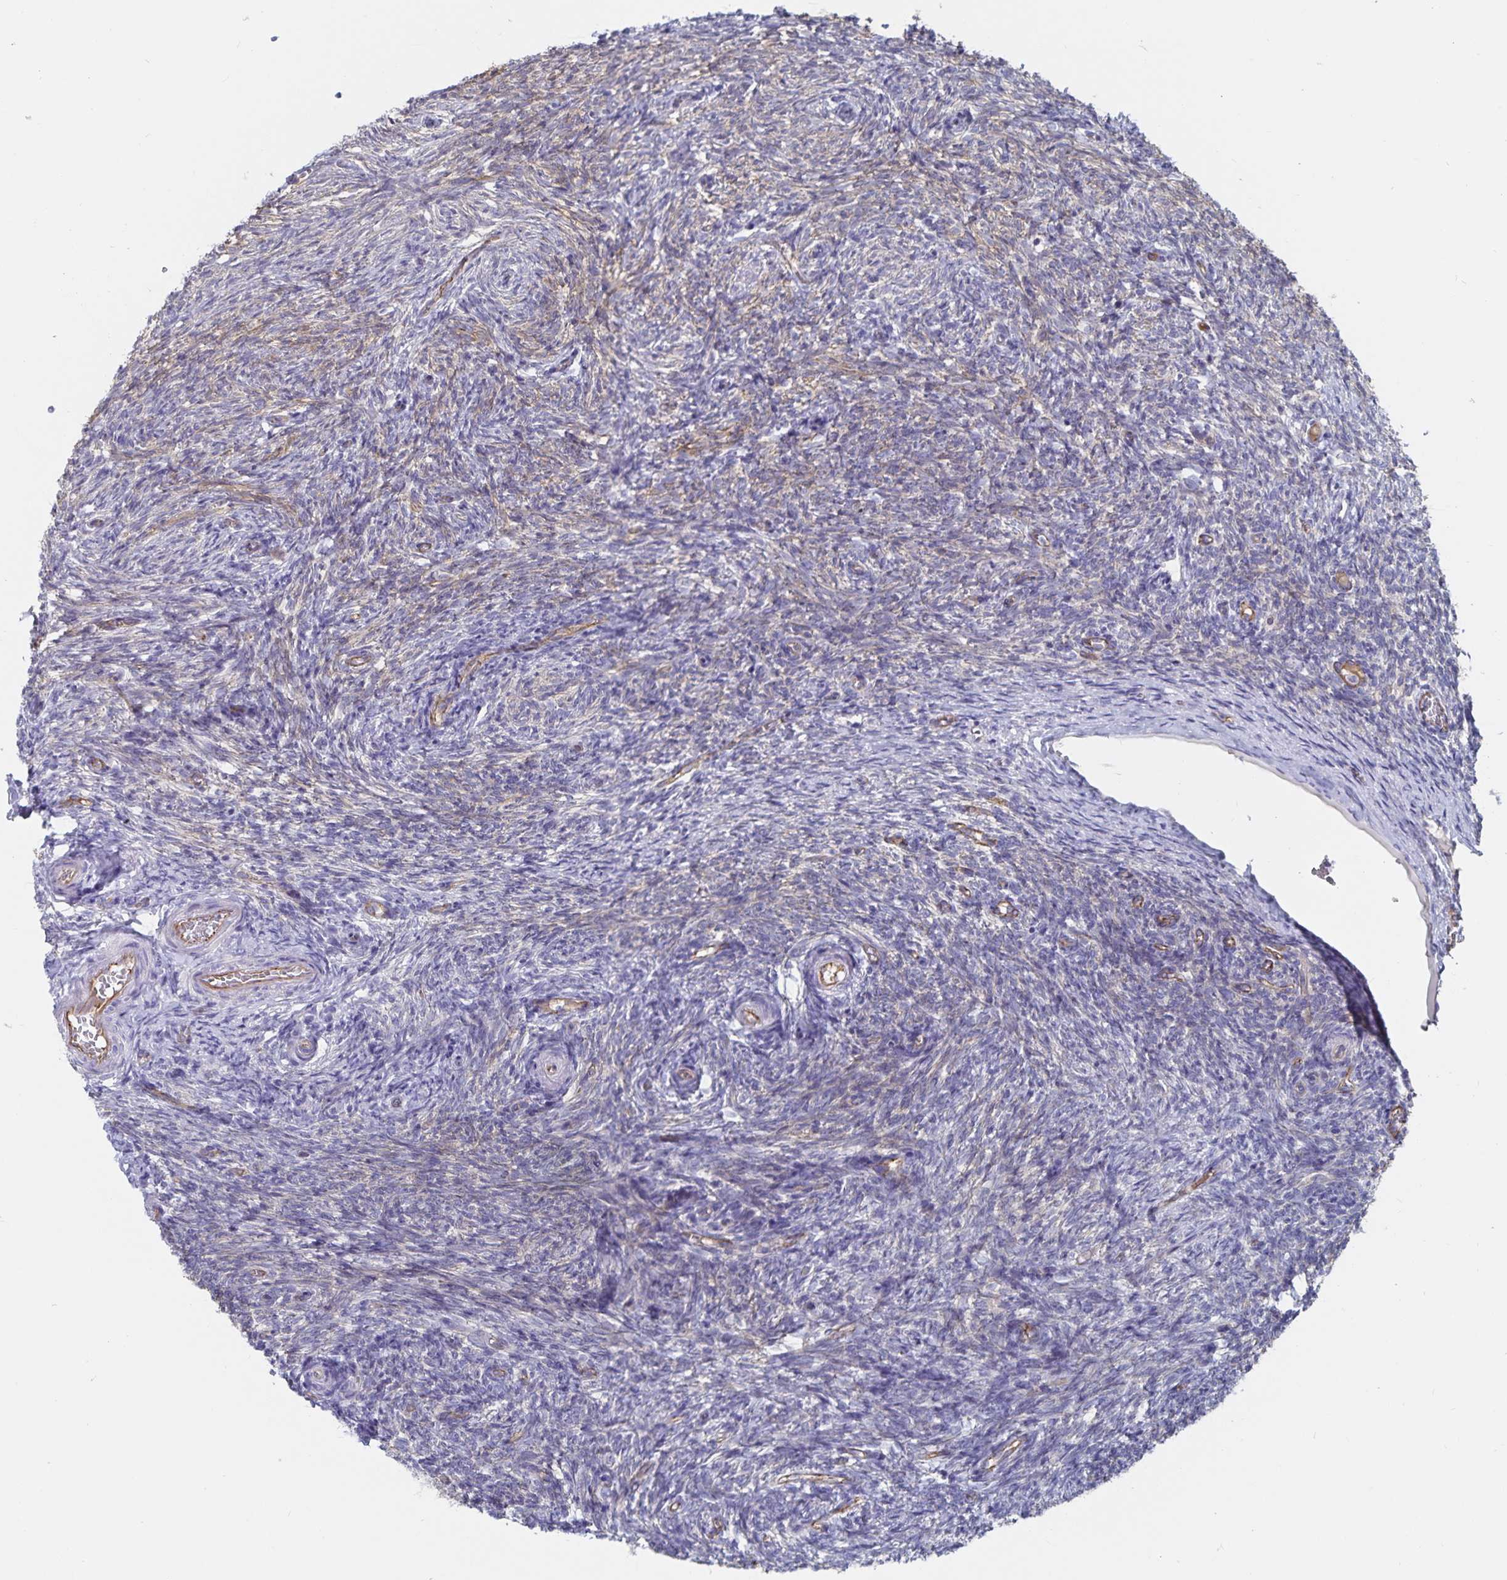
{"staining": {"intensity": "moderate", "quantity": "25%-75%", "location": "cytoplasmic/membranous"}, "tissue": "ovary", "cell_type": "Follicle cells", "image_type": "normal", "snomed": [{"axis": "morphology", "description": "Normal tissue, NOS"}, {"axis": "topography", "description": "Ovary"}], "caption": "Immunohistochemistry (IHC) histopathology image of normal ovary stained for a protein (brown), which demonstrates medium levels of moderate cytoplasmic/membranous staining in approximately 25%-75% of follicle cells.", "gene": "SSTR1", "patient": {"sex": "female", "age": 39}}